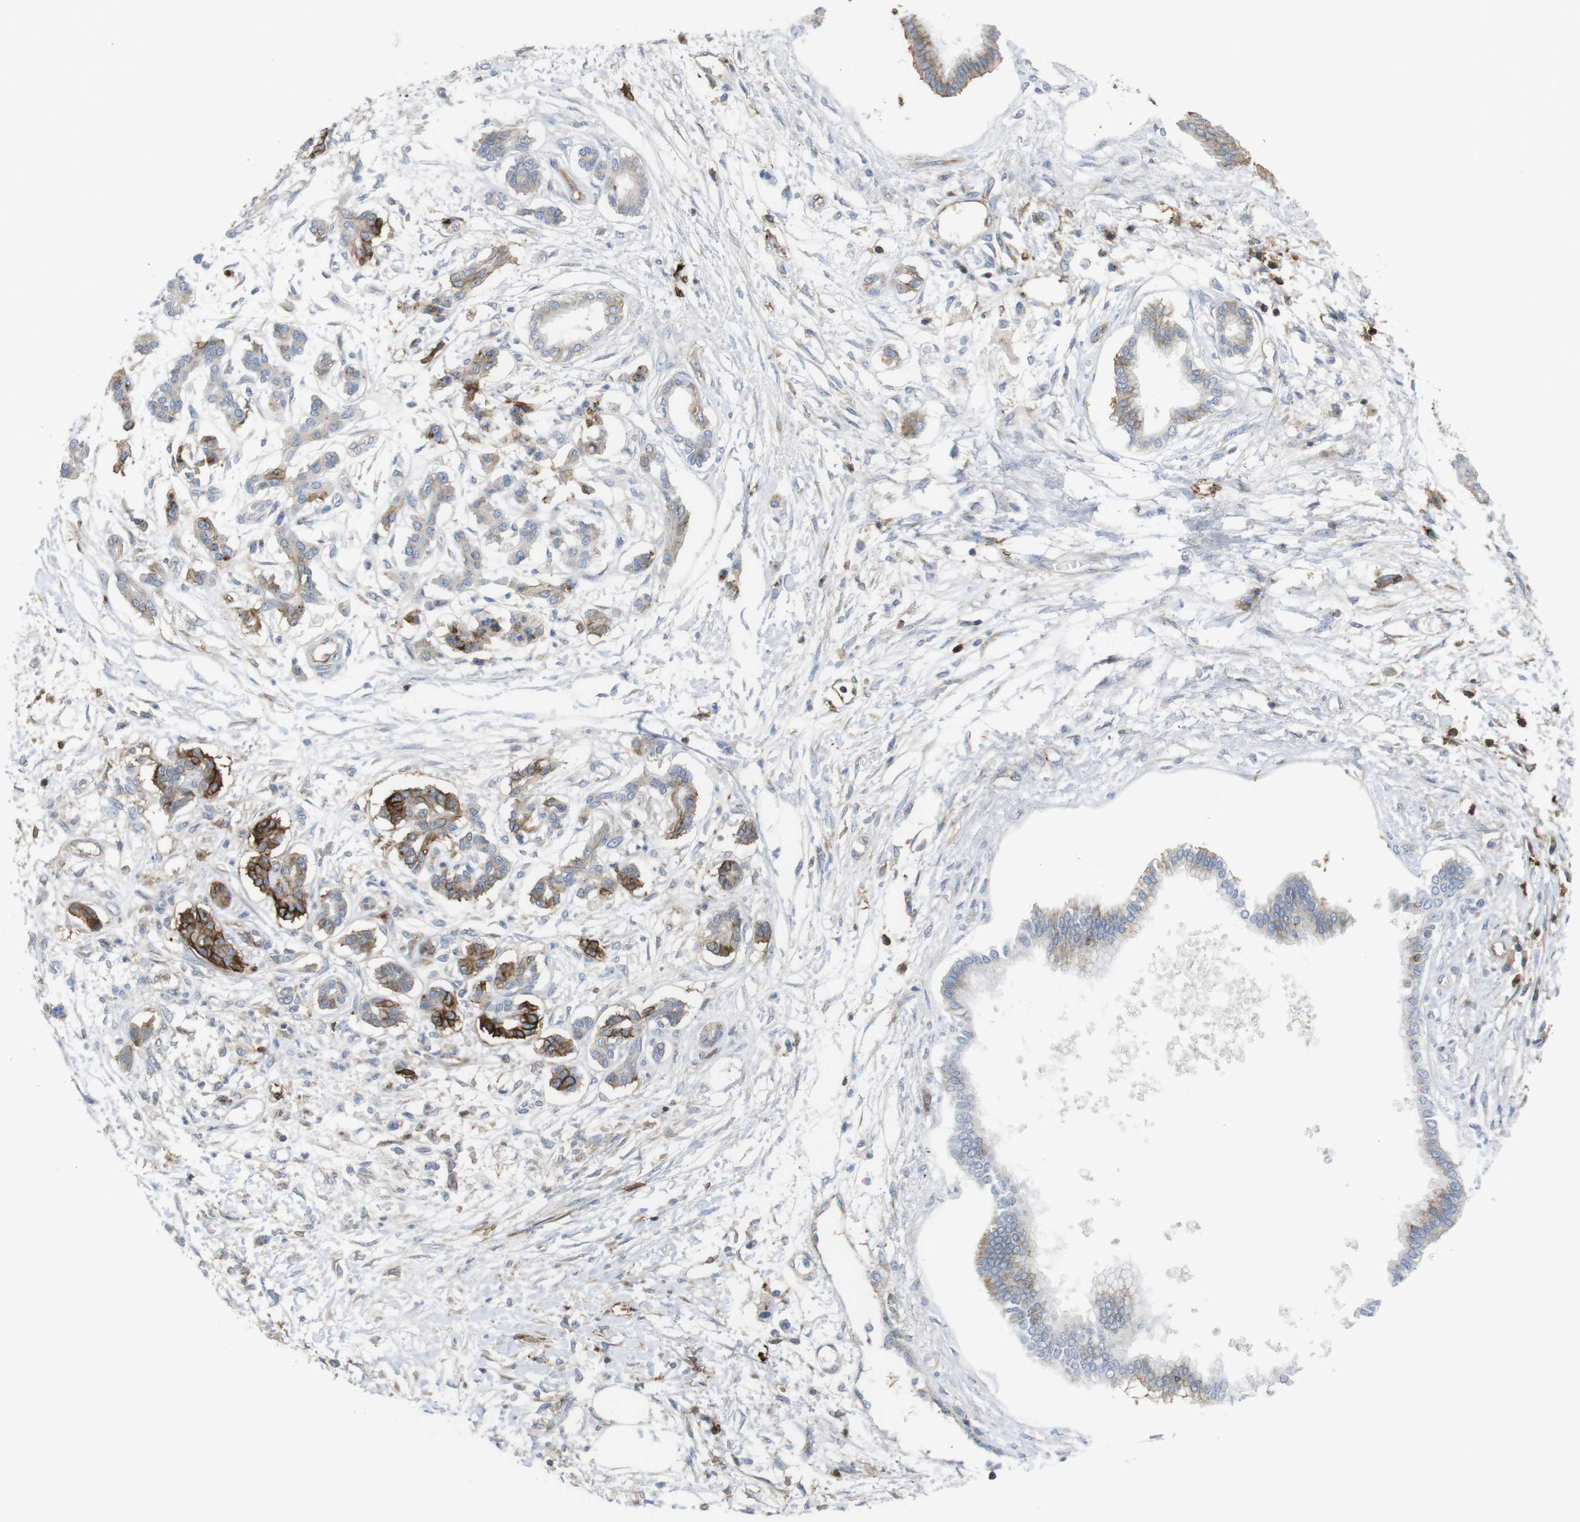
{"staining": {"intensity": "strong", "quantity": "25%-75%", "location": "cytoplasmic/membranous"}, "tissue": "pancreatic cancer", "cell_type": "Tumor cells", "image_type": "cancer", "snomed": [{"axis": "morphology", "description": "Adenocarcinoma, NOS"}, {"axis": "topography", "description": "Pancreas"}], "caption": "DAB immunohistochemical staining of adenocarcinoma (pancreatic) demonstrates strong cytoplasmic/membranous protein staining in about 25%-75% of tumor cells.", "gene": "CCR6", "patient": {"sex": "male", "age": 56}}